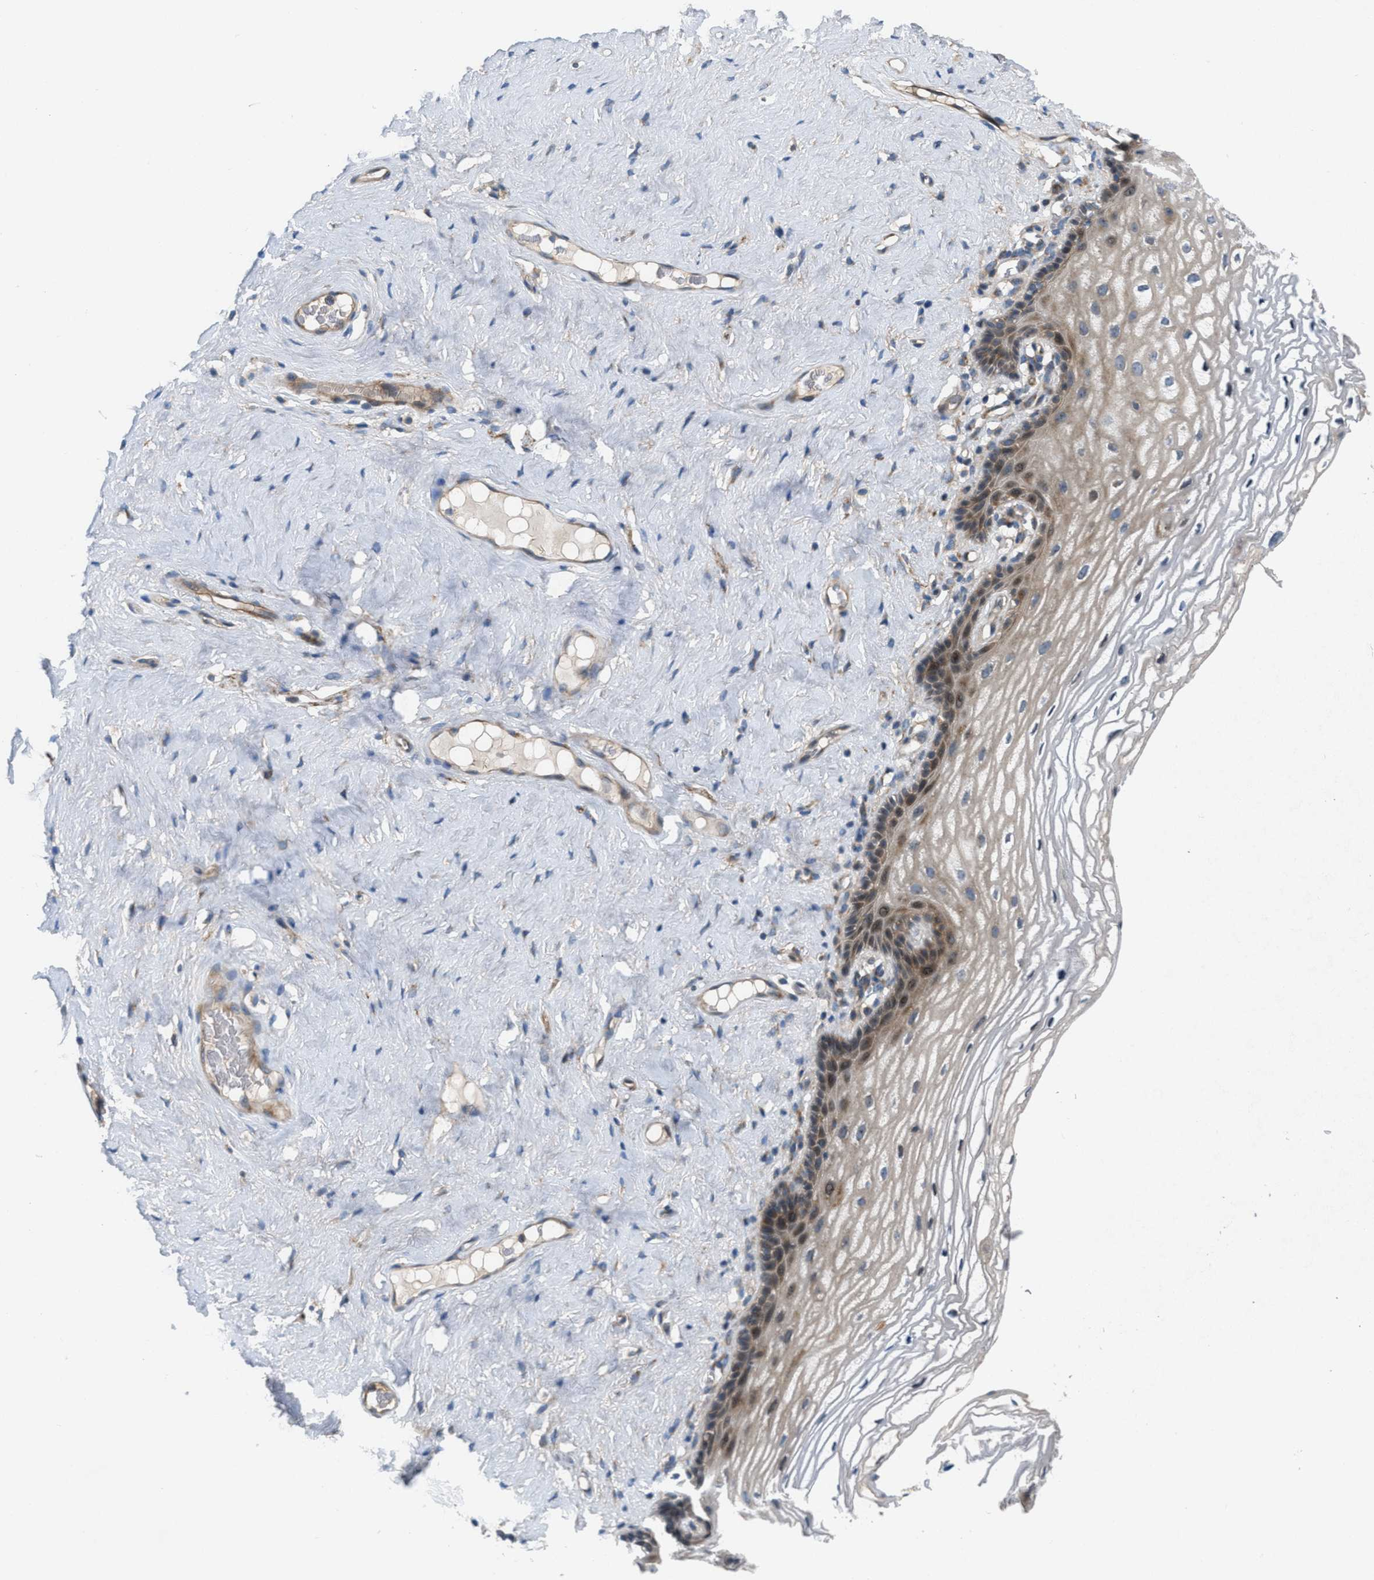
{"staining": {"intensity": "weak", "quantity": "<25%", "location": "cytoplasmic/membranous"}, "tissue": "vagina", "cell_type": "Squamous epithelial cells", "image_type": "normal", "snomed": [{"axis": "morphology", "description": "Normal tissue, NOS"}, {"axis": "morphology", "description": "Adenocarcinoma, NOS"}, {"axis": "topography", "description": "Rectum"}, {"axis": "topography", "description": "Vagina"}], "caption": "Immunohistochemistry image of normal vagina stained for a protein (brown), which demonstrates no staining in squamous epithelial cells. (DAB immunohistochemistry with hematoxylin counter stain).", "gene": "CYB5D1", "patient": {"sex": "female", "age": 71}}